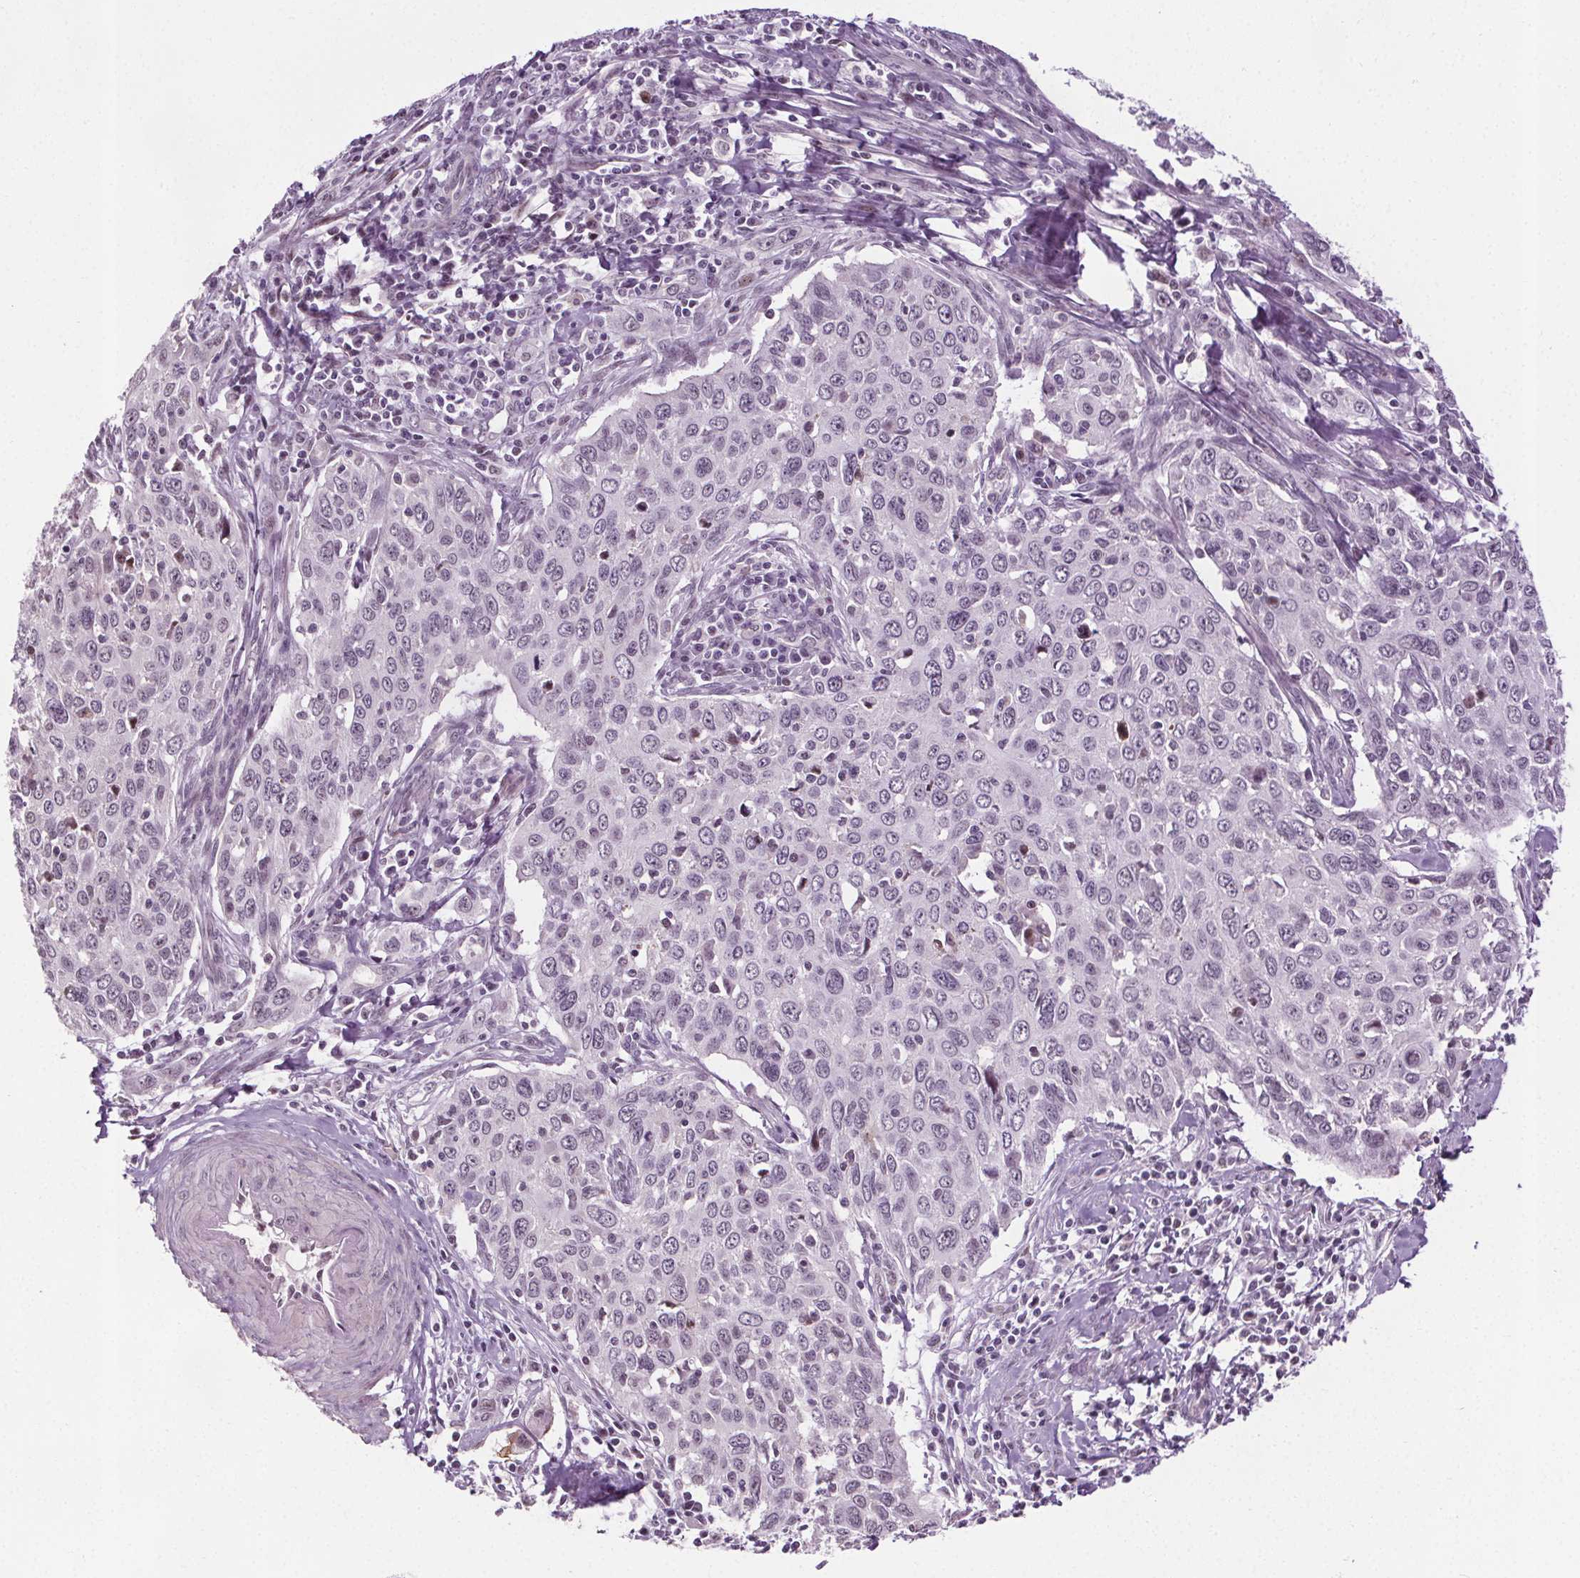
{"staining": {"intensity": "negative", "quantity": "none", "location": "none"}, "tissue": "cervical cancer", "cell_type": "Tumor cells", "image_type": "cancer", "snomed": [{"axis": "morphology", "description": "Squamous cell carcinoma, NOS"}, {"axis": "topography", "description": "Cervix"}], "caption": "Human cervical cancer stained for a protein using IHC displays no staining in tumor cells.", "gene": "CEBPA", "patient": {"sex": "female", "age": 38}}